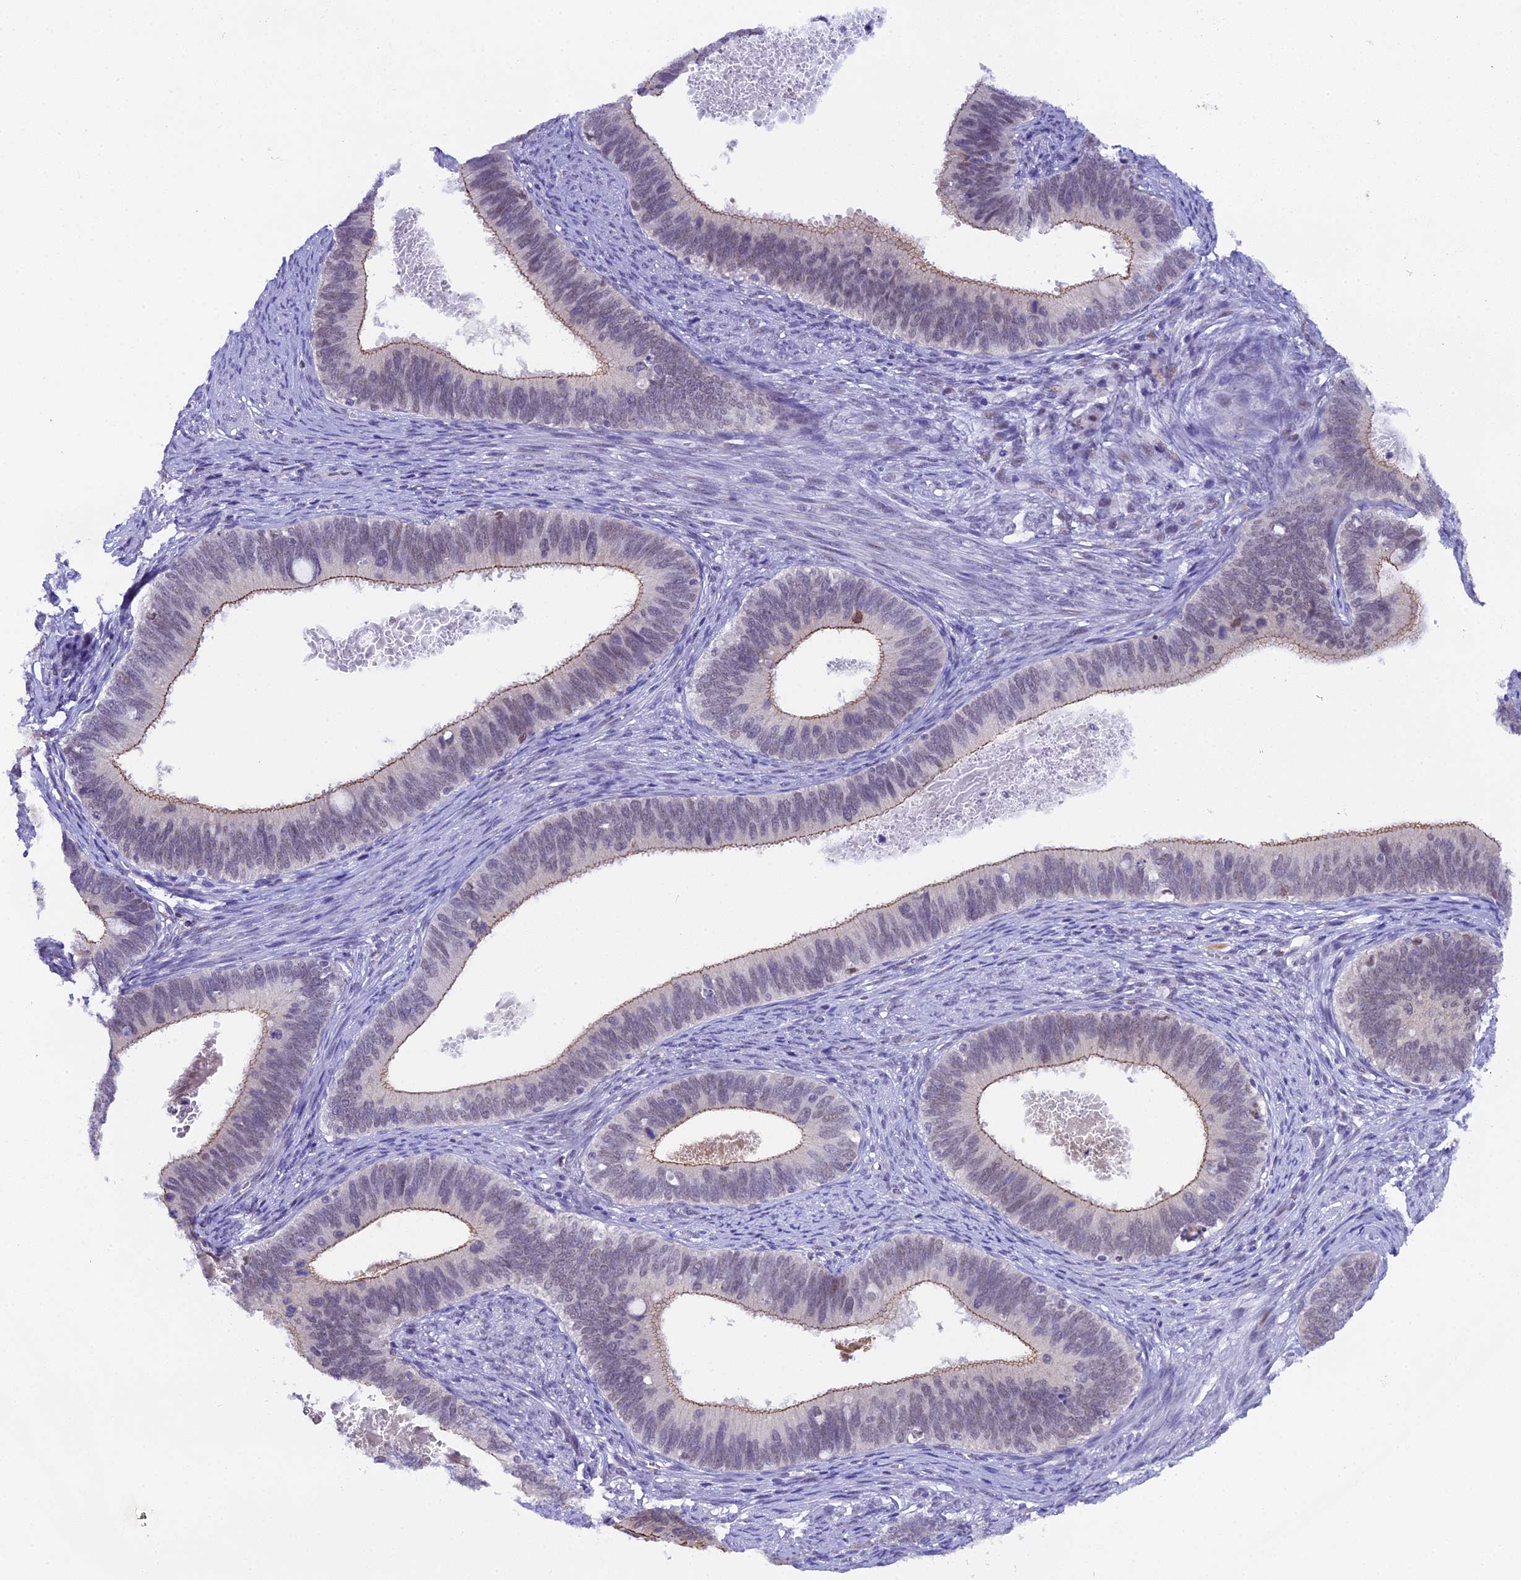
{"staining": {"intensity": "moderate", "quantity": "<25%", "location": "cytoplasmic/membranous"}, "tissue": "cervical cancer", "cell_type": "Tumor cells", "image_type": "cancer", "snomed": [{"axis": "morphology", "description": "Adenocarcinoma, NOS"}, {"axis": "topography", "description": "Cervix"}], "caption": "The image demonstrates immunohistochemical staining of adenocarcinoma (cervical). There is moderate cytoplasmic/membranous expression is appreciated in about <25% of tumor cells.", "gene": "OSGEP", "patient": {"sex": "female", "age": 42}}